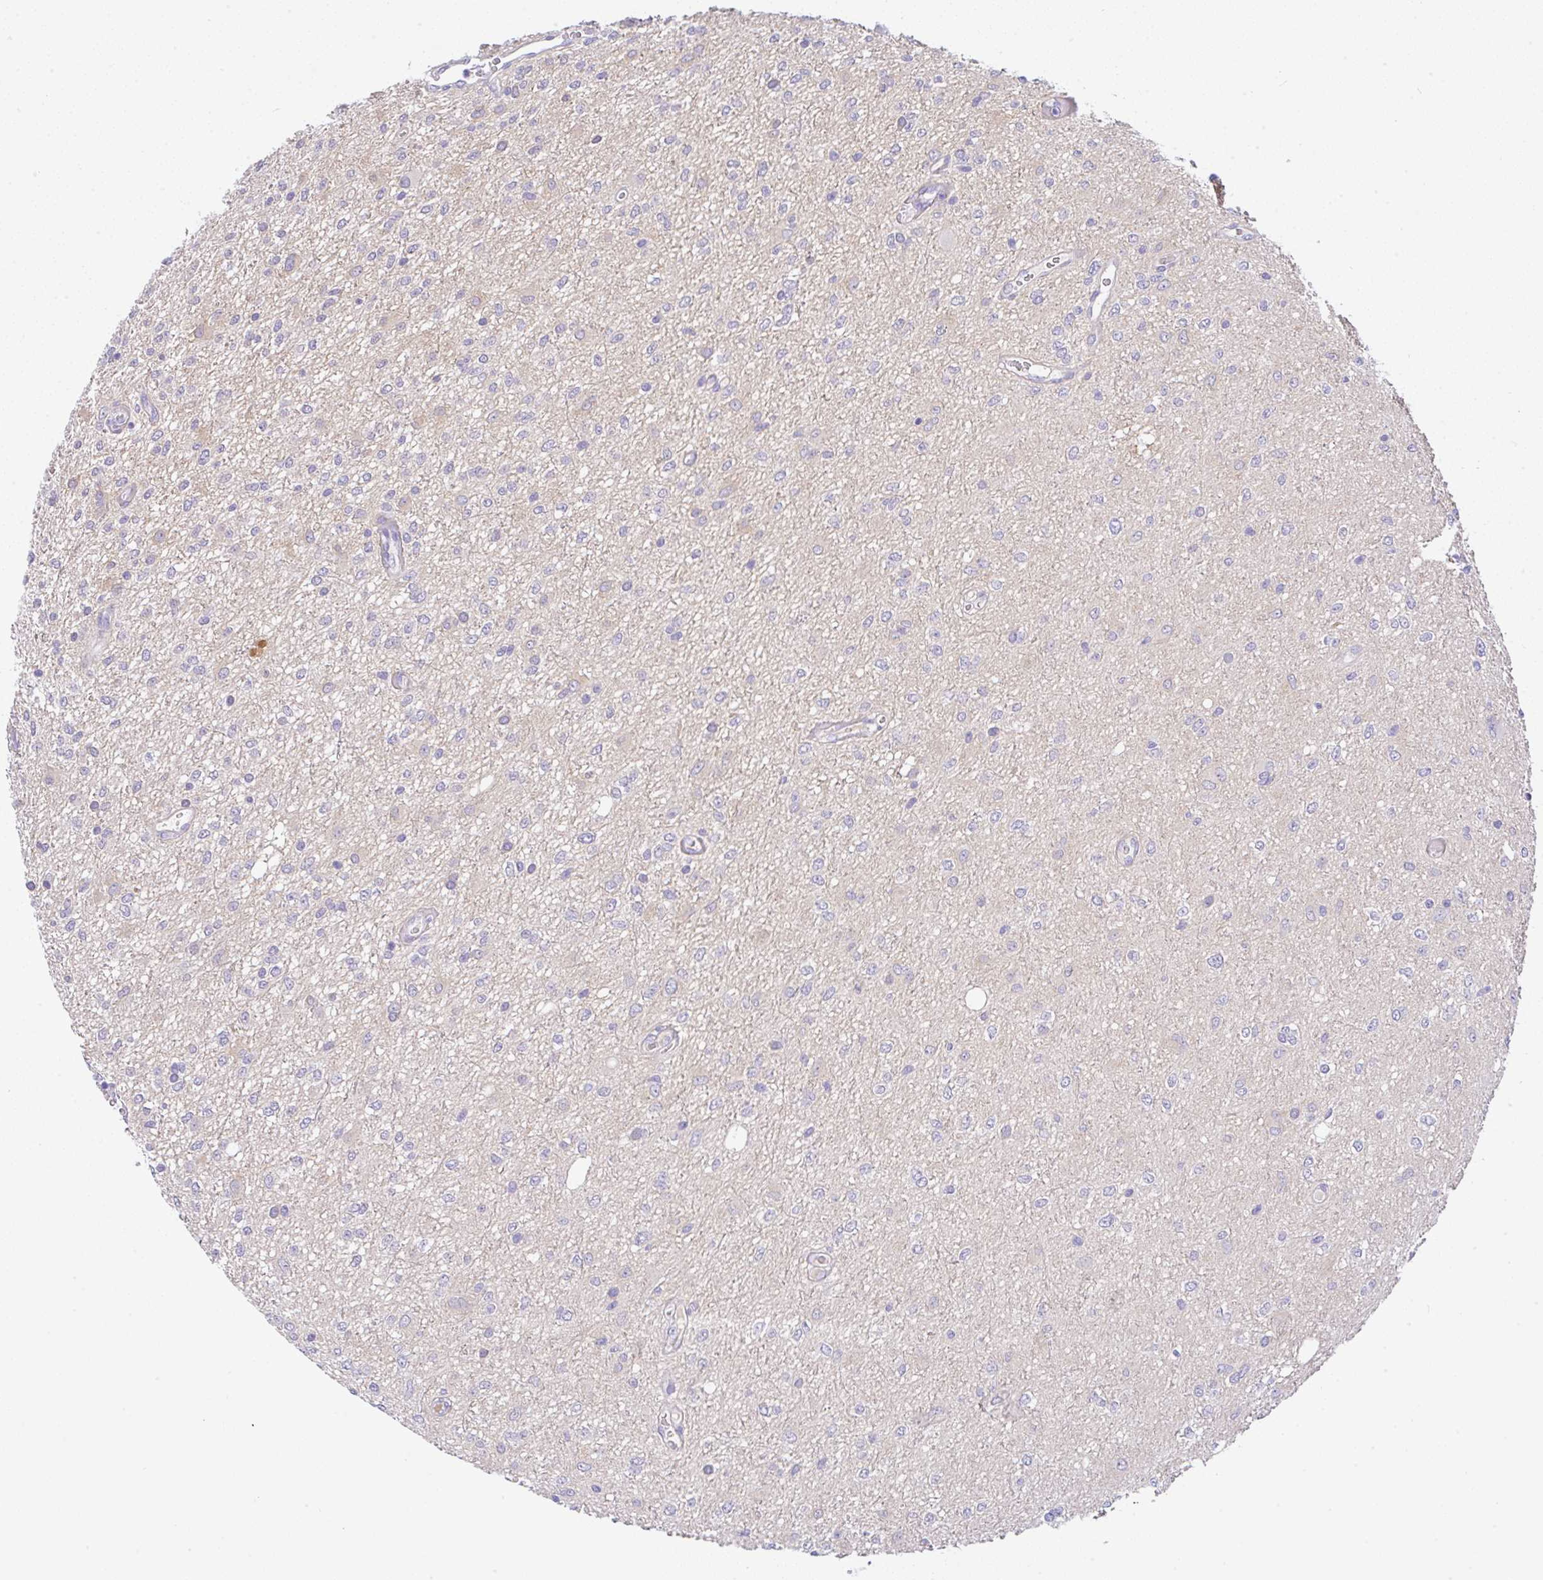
{"staining": {"intensity": "negative", "quantity": "none", "location": "none"}, "tissue": "glioma", "cell_type": "Tumor cells", "image_type": "cancer", "snomed": [{"axis": "morphology", "description": "Glioma, malignant, Low grade"}, {"axis": "topography", "description": "Cerebellum"}], "caption": "High power microscopy micrograph of an immunohistochemistry (IHC) histopathology image of malignant low-grade glioma, revealing no significant positivity in tumor cells.", "gene": "SERPINE3", "patient": {"sex": "female", "age": 5}}